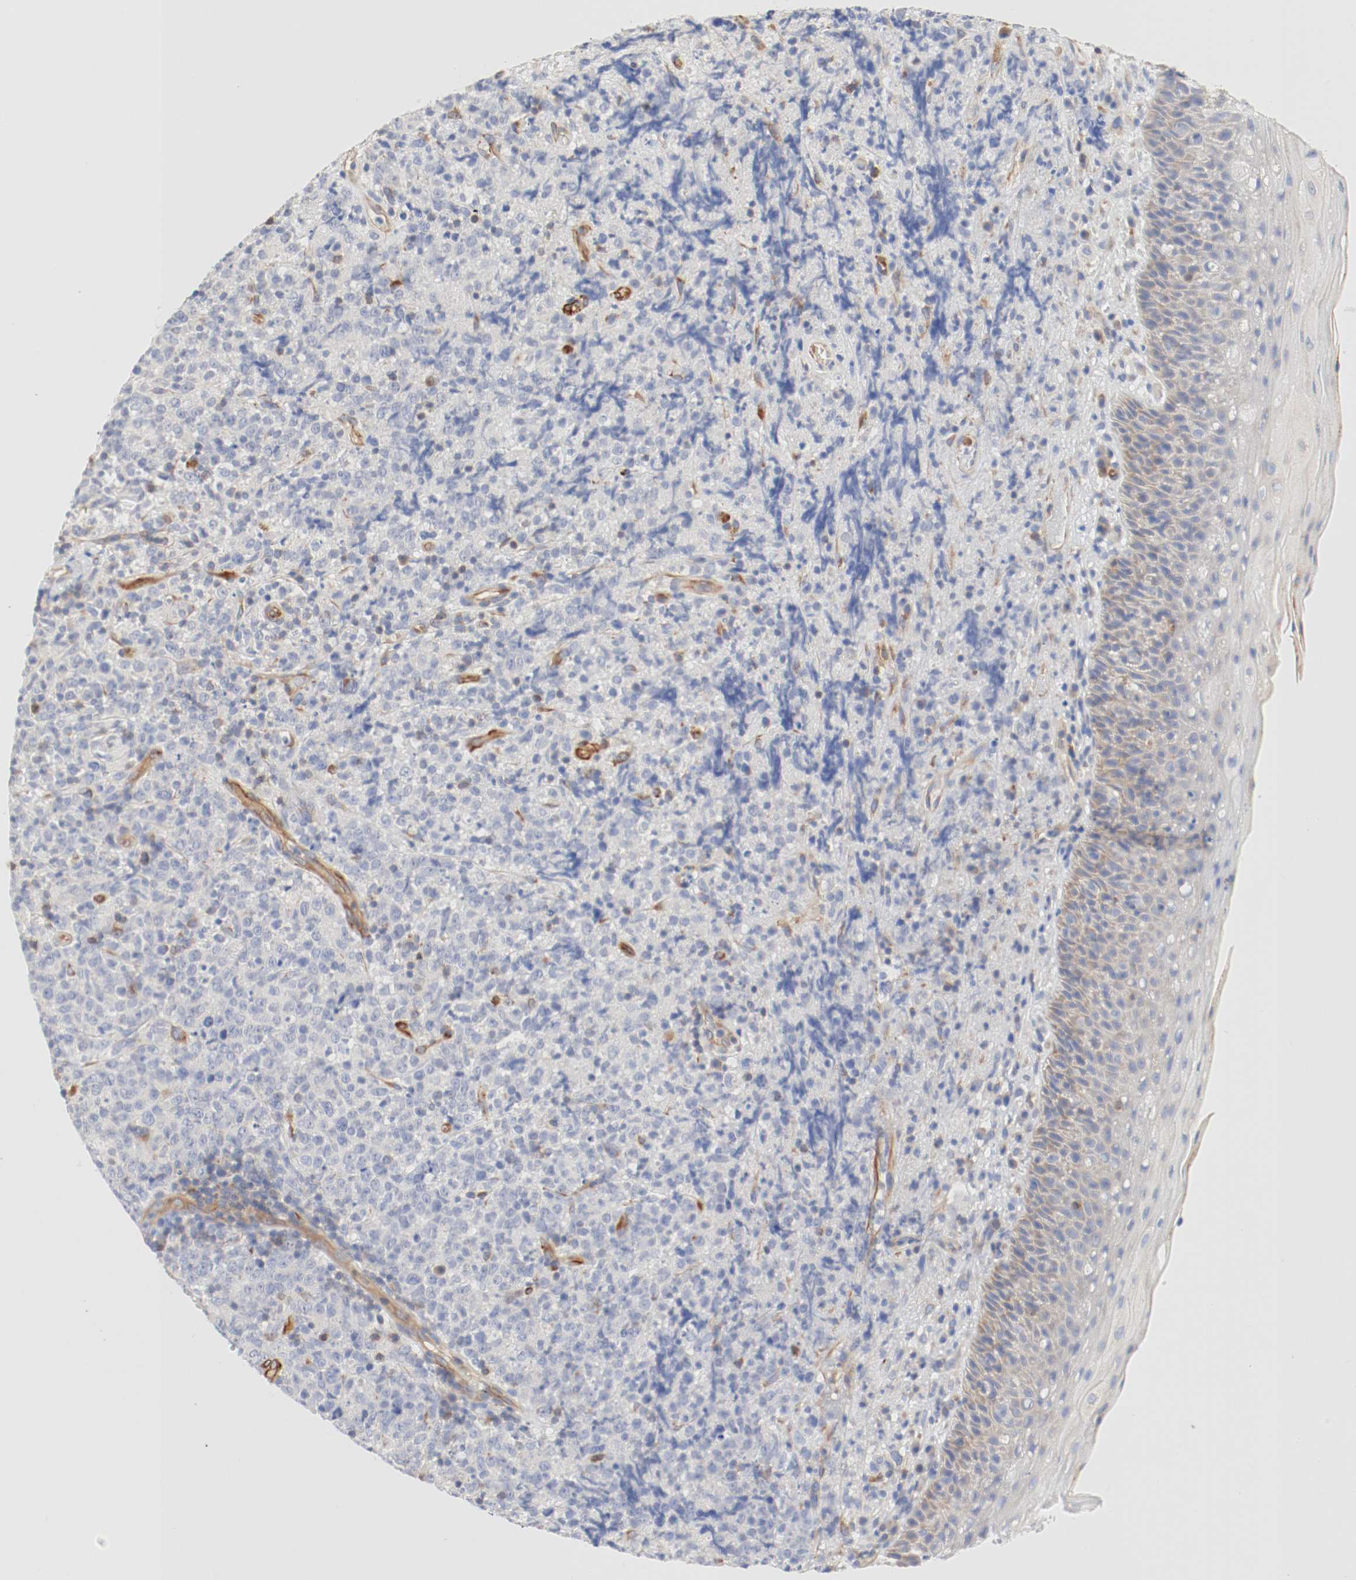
{"staining": {"intensity": "negative", "quantity": "none", "location": "none"}, "tissue": "lymphoma", "cell_type": "Tumor cells", "image_type": "cancer", "snomed": [{"axis": "morphology", "description": "Malignant lymphoma, non-Hodgkin's type, High grade"}, {"axis": "topography", "description": "Tonsil"}], "caption": "Immunohistochemical staining of lymphoma exhibits no significant positivity in tumor cells. The staining was performed using DAB (3,3'-diaminobenzidine) to visualize the protein expression in brown, while the nuclei were stained in blue with hematoxylin (Magnification: 20x).", "gene": "GIT1", "patient": {"sex": "female", "age": 36}}